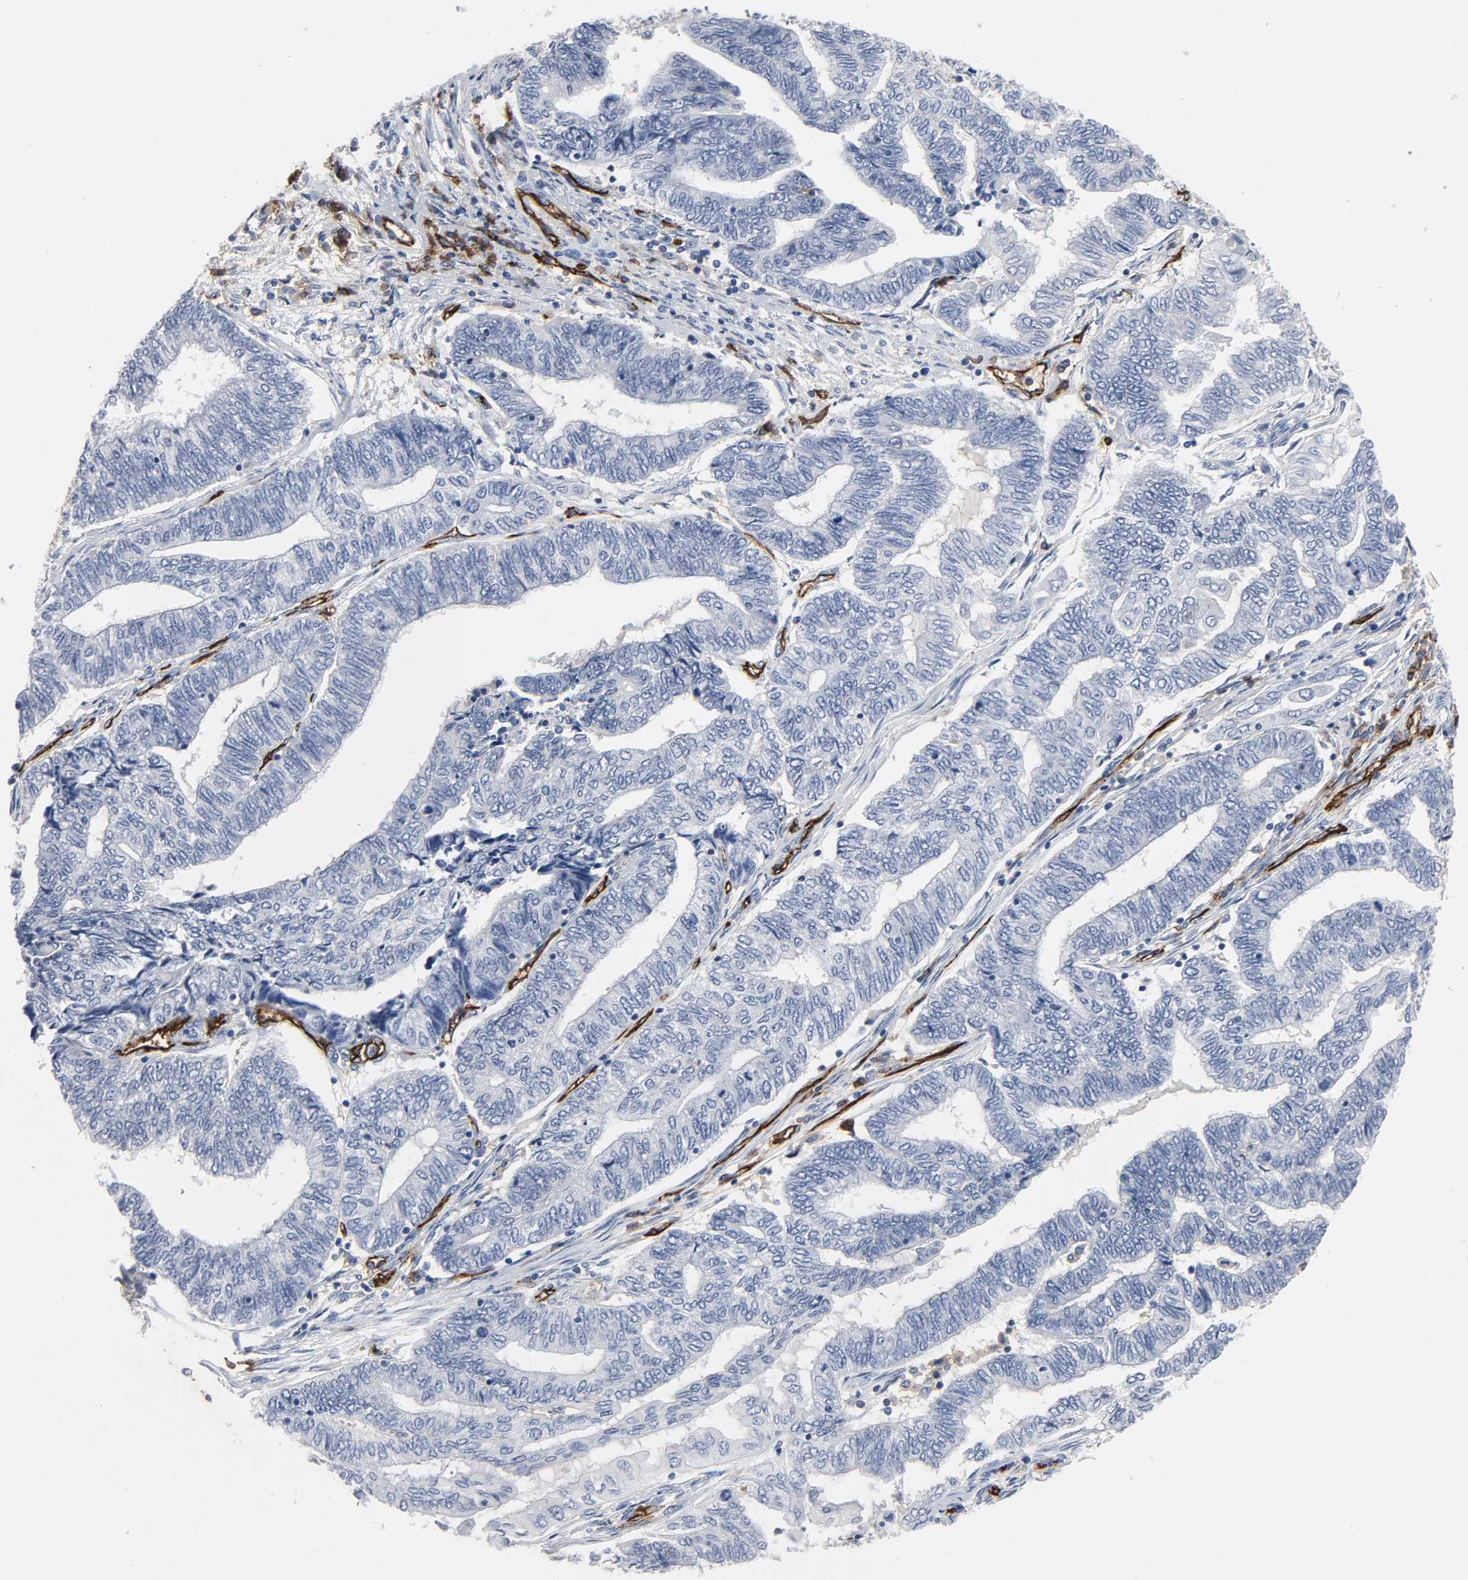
{"staining": {"intensity": "negative", "quantity": "none", "location": "none"}, "tissue": "endometrial cancer", "cell_type": "Tumor cells", "image_type": "cancer", "snomed": [{"axis": "morphology", "description": "Adenocarcinoma, NOS"}, {"axis": "topography", "description": "Uterus"}, {"axis": "topography", "description": "Endometrium"}], "caption": "Adenocarcinoma (endometrial) was stained to show a protein in brown. There is no significant expression in tumor cells. The staining was performed using DAB (3,3'-diaminobenzidine) to visualize the protein expression in brown, while the nuclei were stained in blue with hematoxylin (Magnification: 20x).", "gene": "PECAM1", "patient": {"sex": "female", "age": 70}}